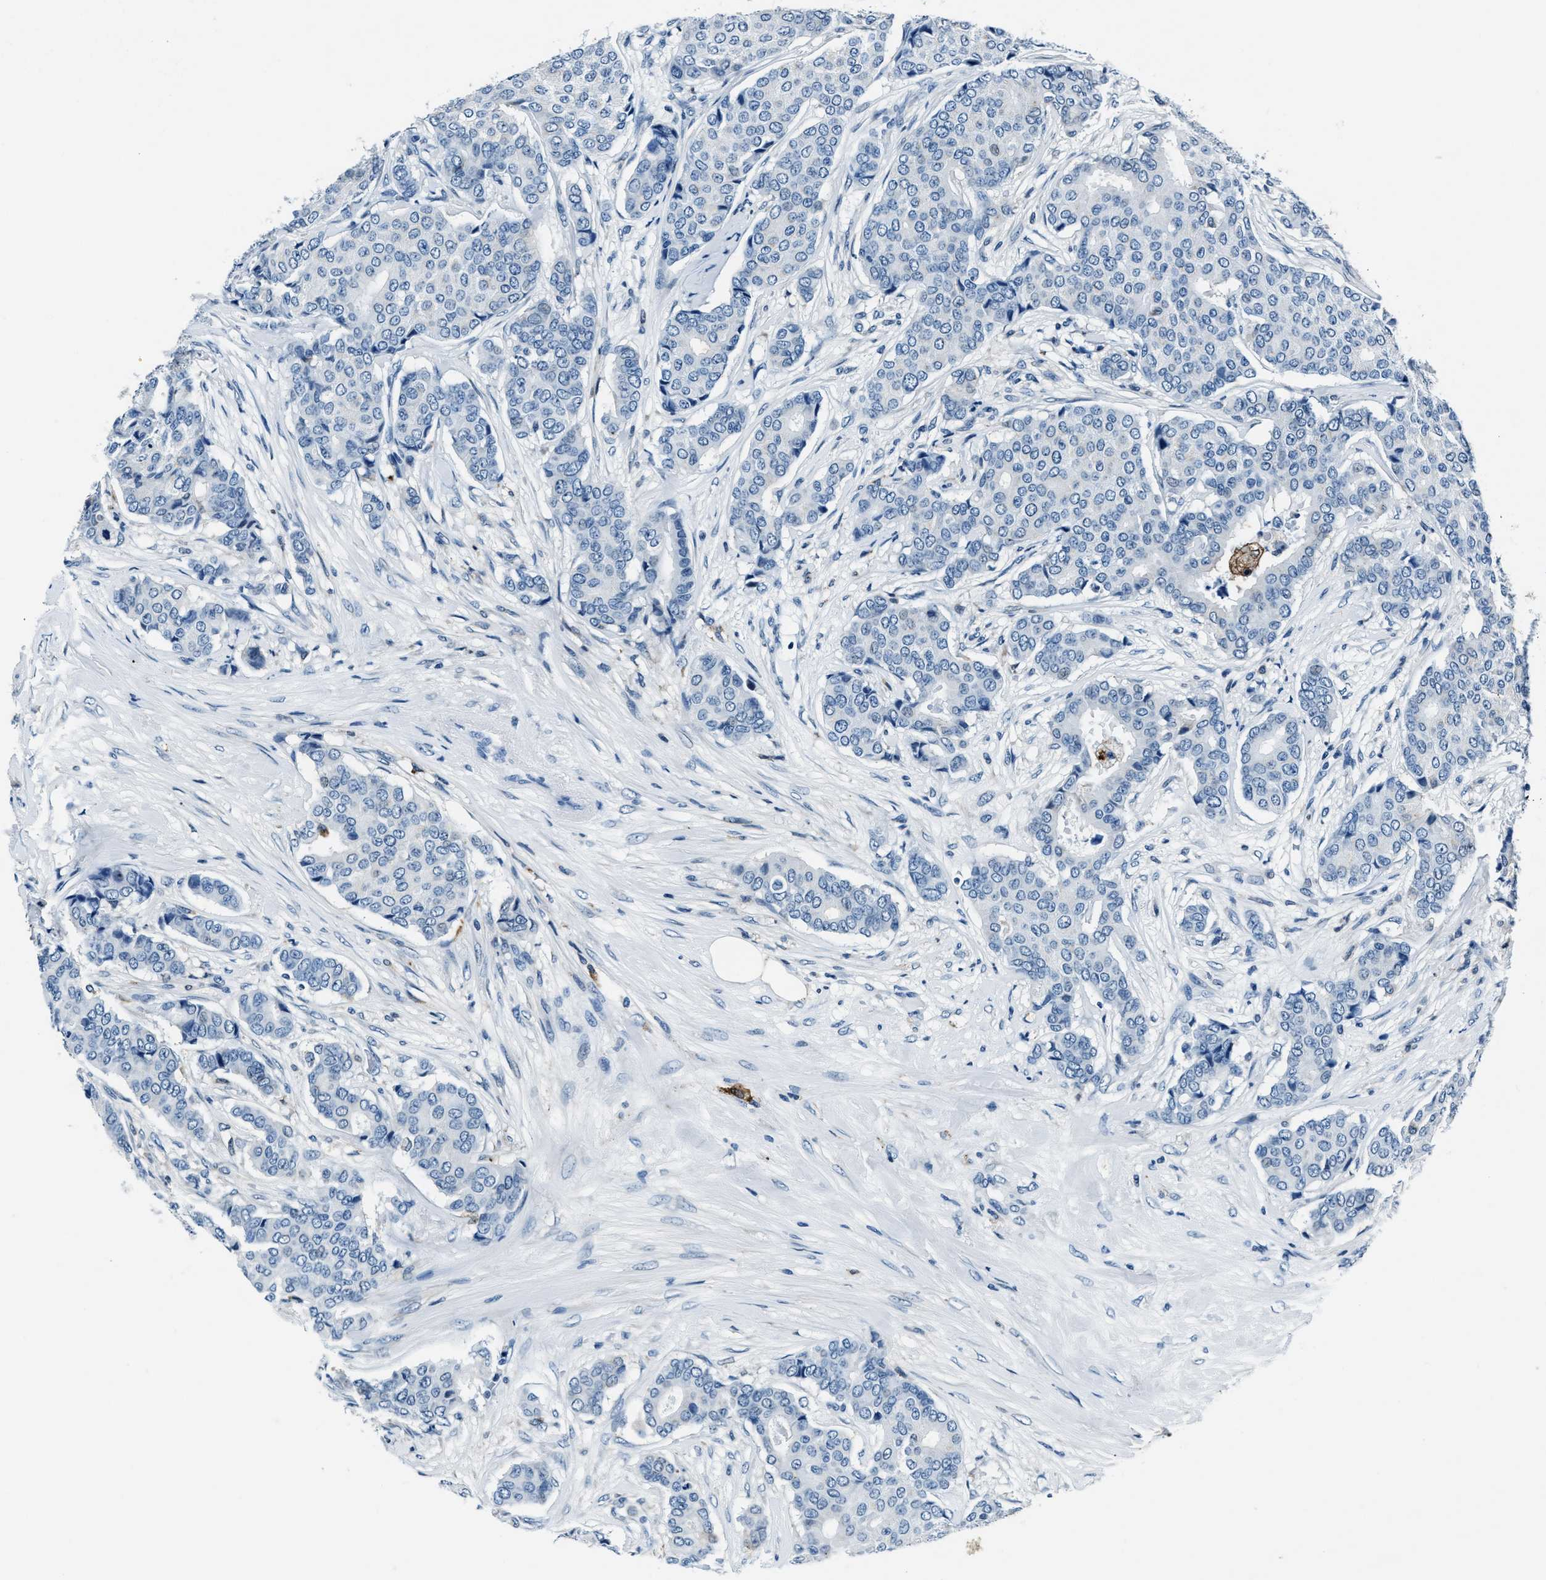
{"staining": {"intensity": "negative", "quantity": "none", "location": "none"}, "tissue": "breast cancer", "cell_type": "Tumor cells", "image_type": "cancer", "snomed": [{"axis": "morphology", "description": "Duct carcinoma"}, {"axis": "topography", "description": "Breast"}], "caption": "IHC of breast intraductal carcinoma reveals no positivity in tumor cells.", "gene": "PTPDC1", "patient": {"sex": "female", "age": 75}}